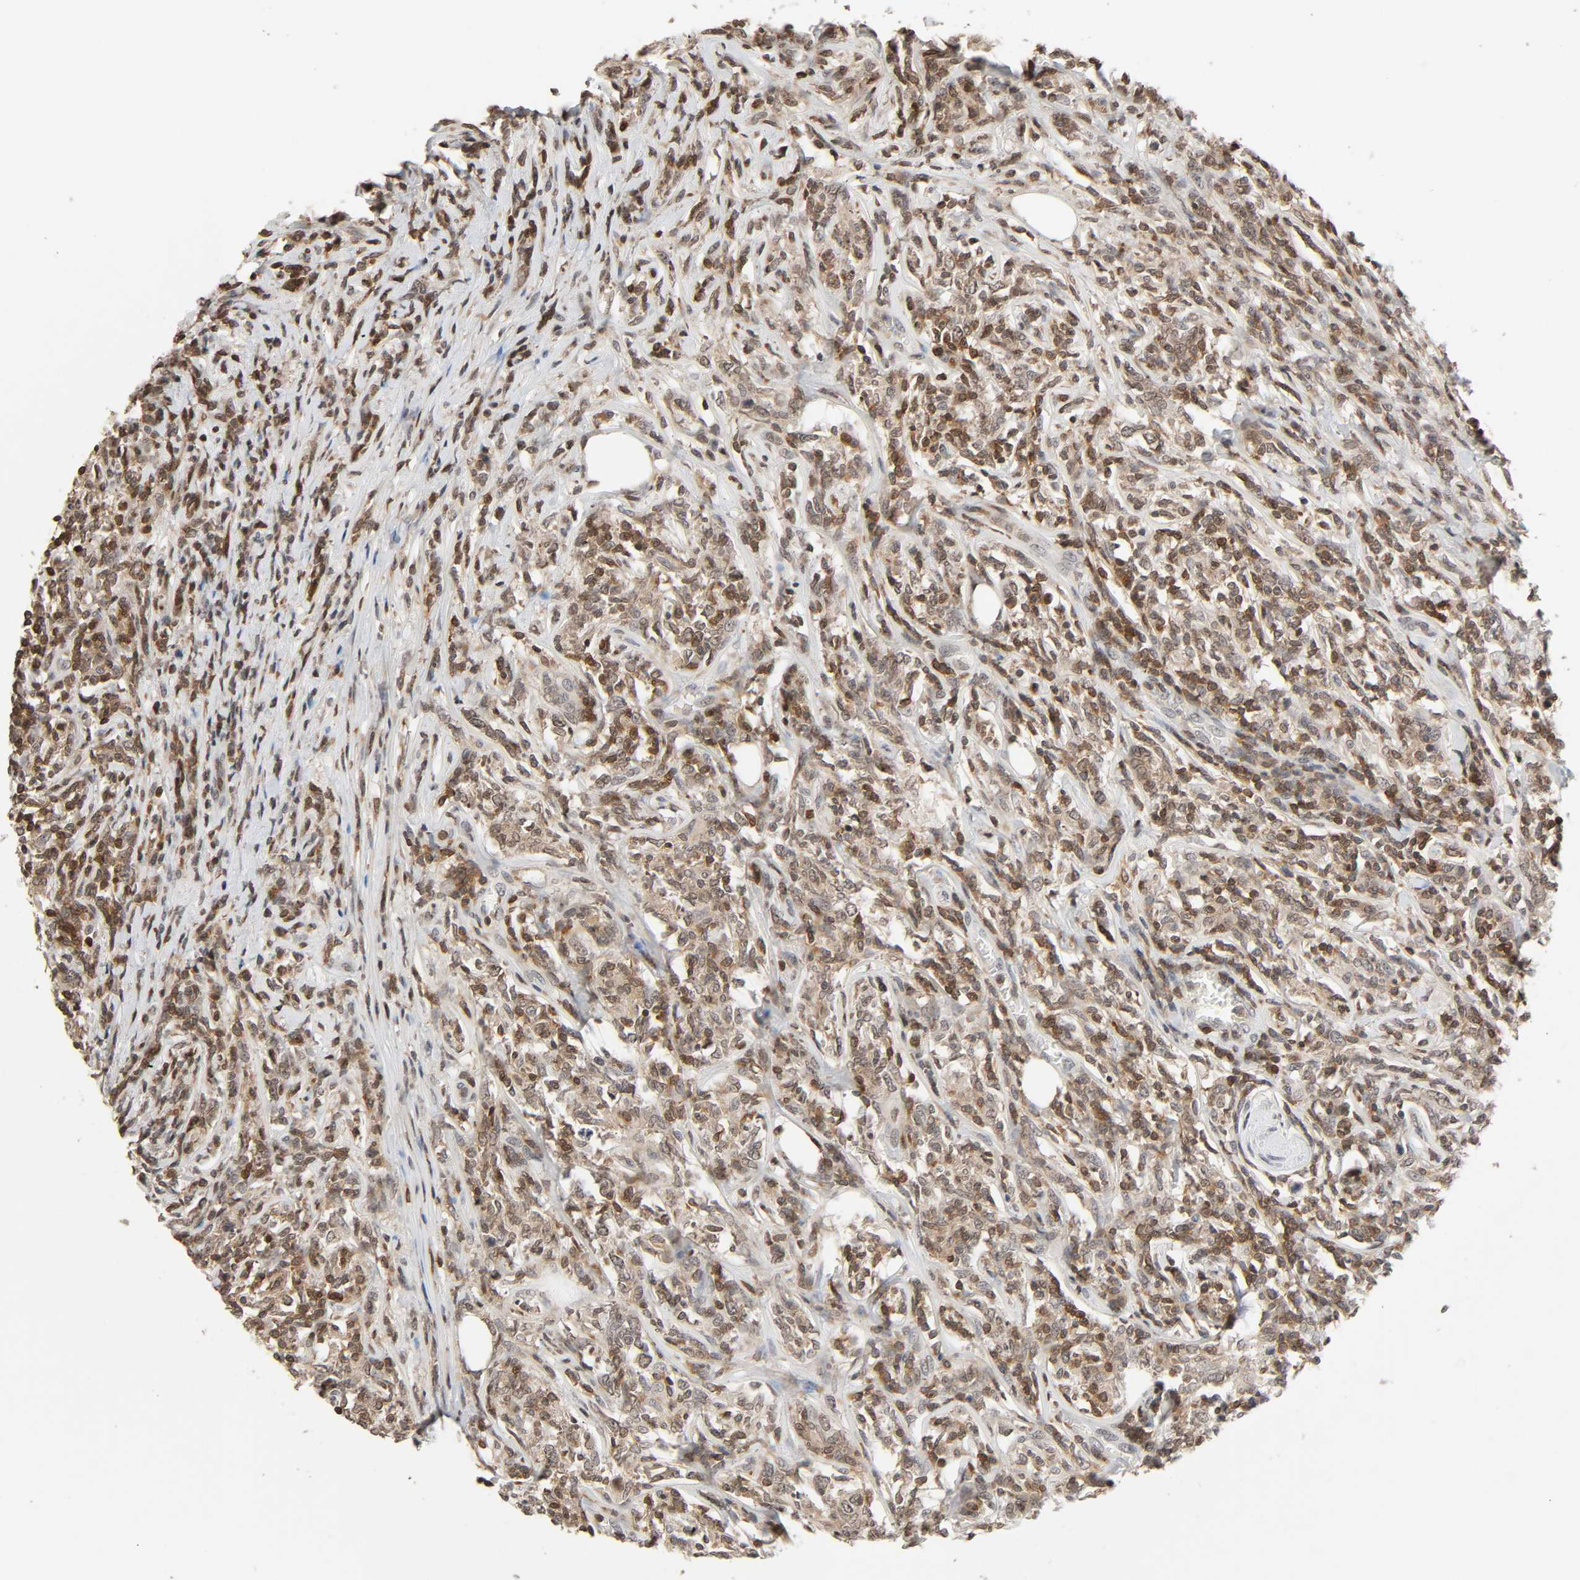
{"staining": {"intensity": "moderate", "quantity": ">75%", "location": "cytoplasmic/membranous"}, "tissue": "lymphoma", "cell_type": "Tumor cells", "image_type": "cancer", "snomed": [{"axis": "morphology", "description": "Malignant lymphoma, non-Hodgkin's type, High grade"}, {"axis": "topography", "description": "Lymph node"}], "caption": "Moderate cytoplasmic/membranous protein expression is identified in about >75% of tumor cells in lymphoma.", "gene": "STK4", "patient": {"sex": "female", "age": 84}}